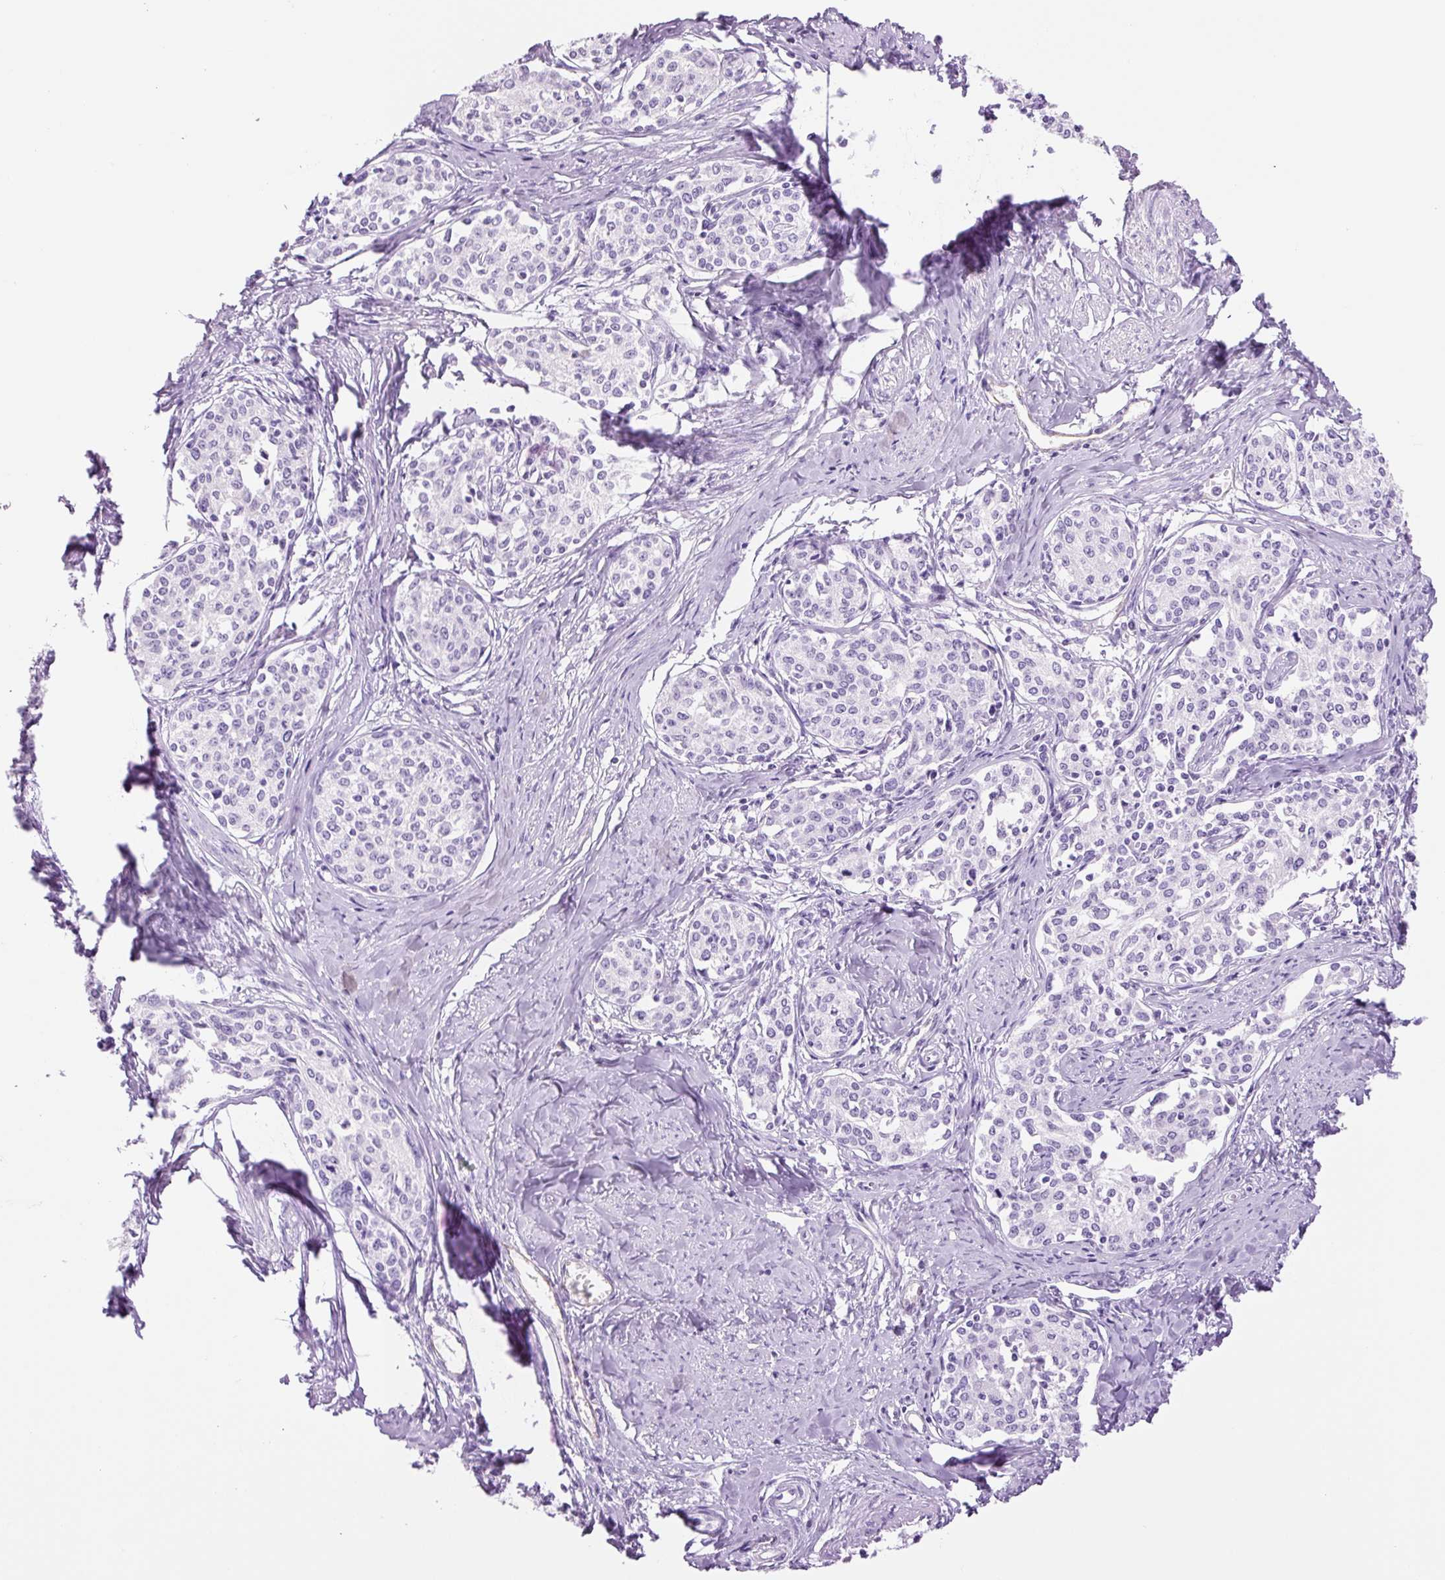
{"staining": {"intensity": "negative", "quantity": "none", "location": "none"}, "tissue": "cervical cancer", "cell_type": "Tumor cells", "image_type": "cancer", "snomed": [{"axis": "morphology", "description": "Squamous cell carcinoma, NOS"}, {"axis": "morphology", "description": "Adenocarcinoma, NOS"}, {"axis": "topography", "description": "Cervix"}], "caption": "This image is of squamous cell carcinoma (cervical) stained with immunohistochemistry (IHC) to label a protein in brown with the nuclei are counter-stained blue. There is no expression in tumor cells. The staining is performed using DAB brown chromogen with nuclei counter-stained in using hematoxylin.", "gene": "ADSS1", "patient": {"sex": "female", "age": 52}}